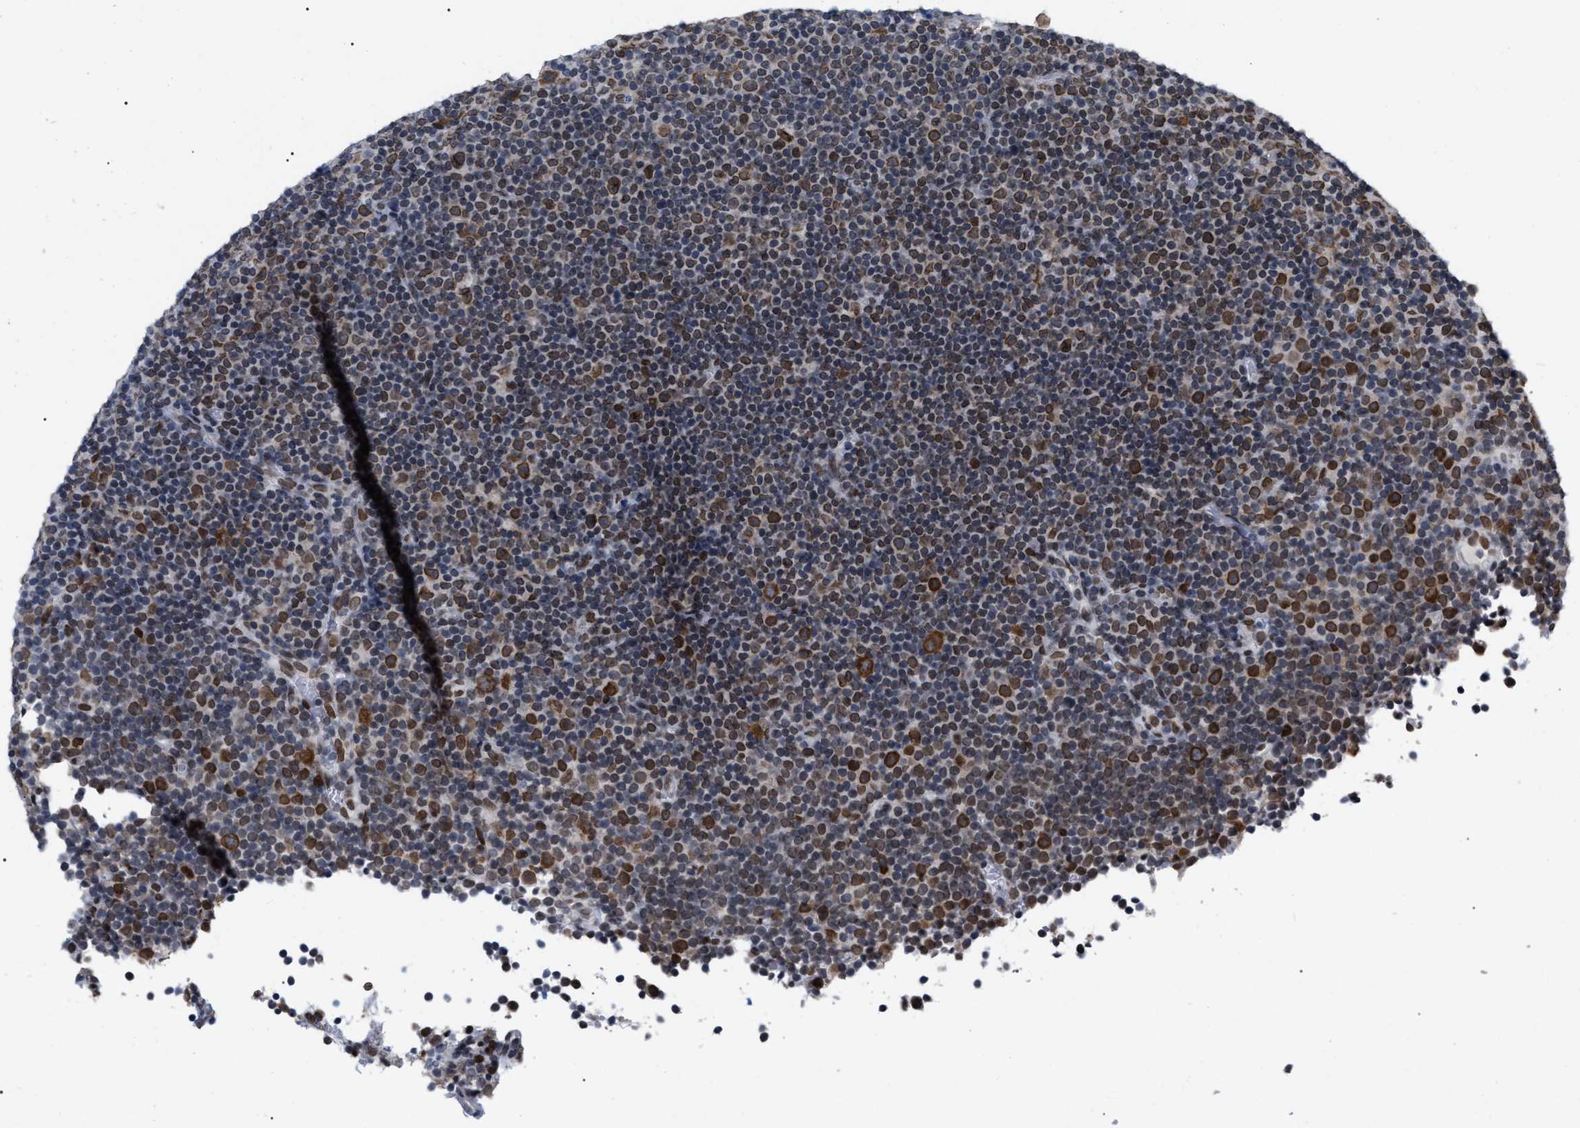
{"staining": {"intensity": "strong", "quantity": "25%-75%", "location": "cytoplasmic/membranous,nuclear"}, "tissue": "lymphoma", "cell_type": "Tumor cells", "image_type": "cancer", "snomed": [{"axis": "morphology", "description": "Malignant lymphoma, non-Hodgkin's type, Low grade"}, {"axis": "topography", "description": "Lymph node"}], "caption": "Protein analysis of lymphoma tissue exhibits strong cytoplasmic/membranous and nuclear staining in approximately 25%-75% of tumor cells.", "gene": "TPR", "patient": {"sex": "female", "age": 67}}